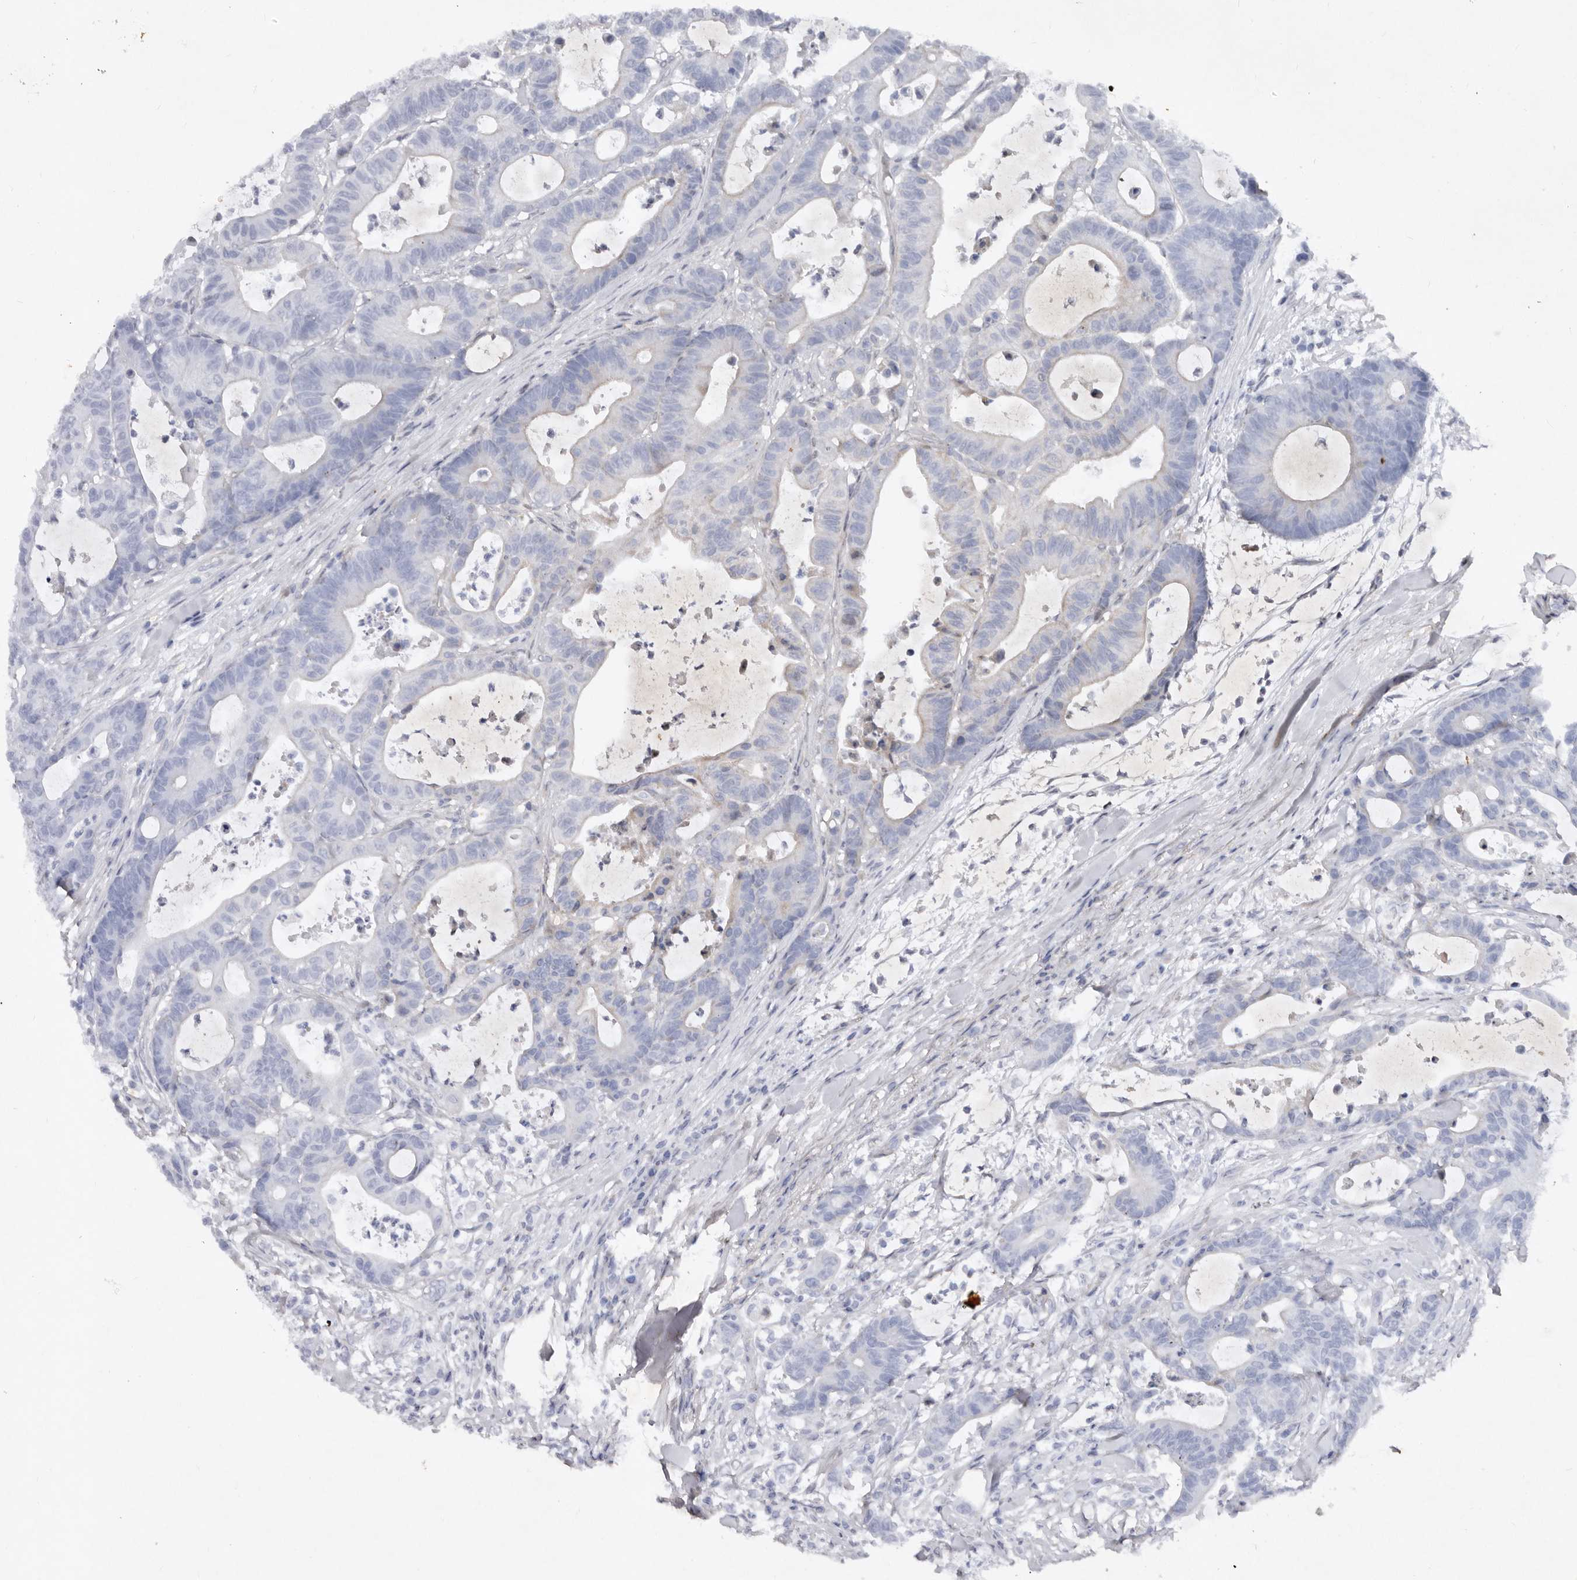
{"staining": {"intensity": "negative", "quantity": "none", "location": "none"}, "tissue": "colorectal cancer", "cell_type": "Tumor cells", "image_type": "cancer", "snomed": [{"axis": "morphology", "description": "Adenocarcinoma, NOS"}, {"axis": "topography", "description": "Colon"}], "caption": "A high-resolution photomicrograph shows IHC staining of adenocarcinoma (colorectal), which shows no significant staining in tumor cells.", "gene": "ABL1", "patient": {"sex": "female", "age": 84}}